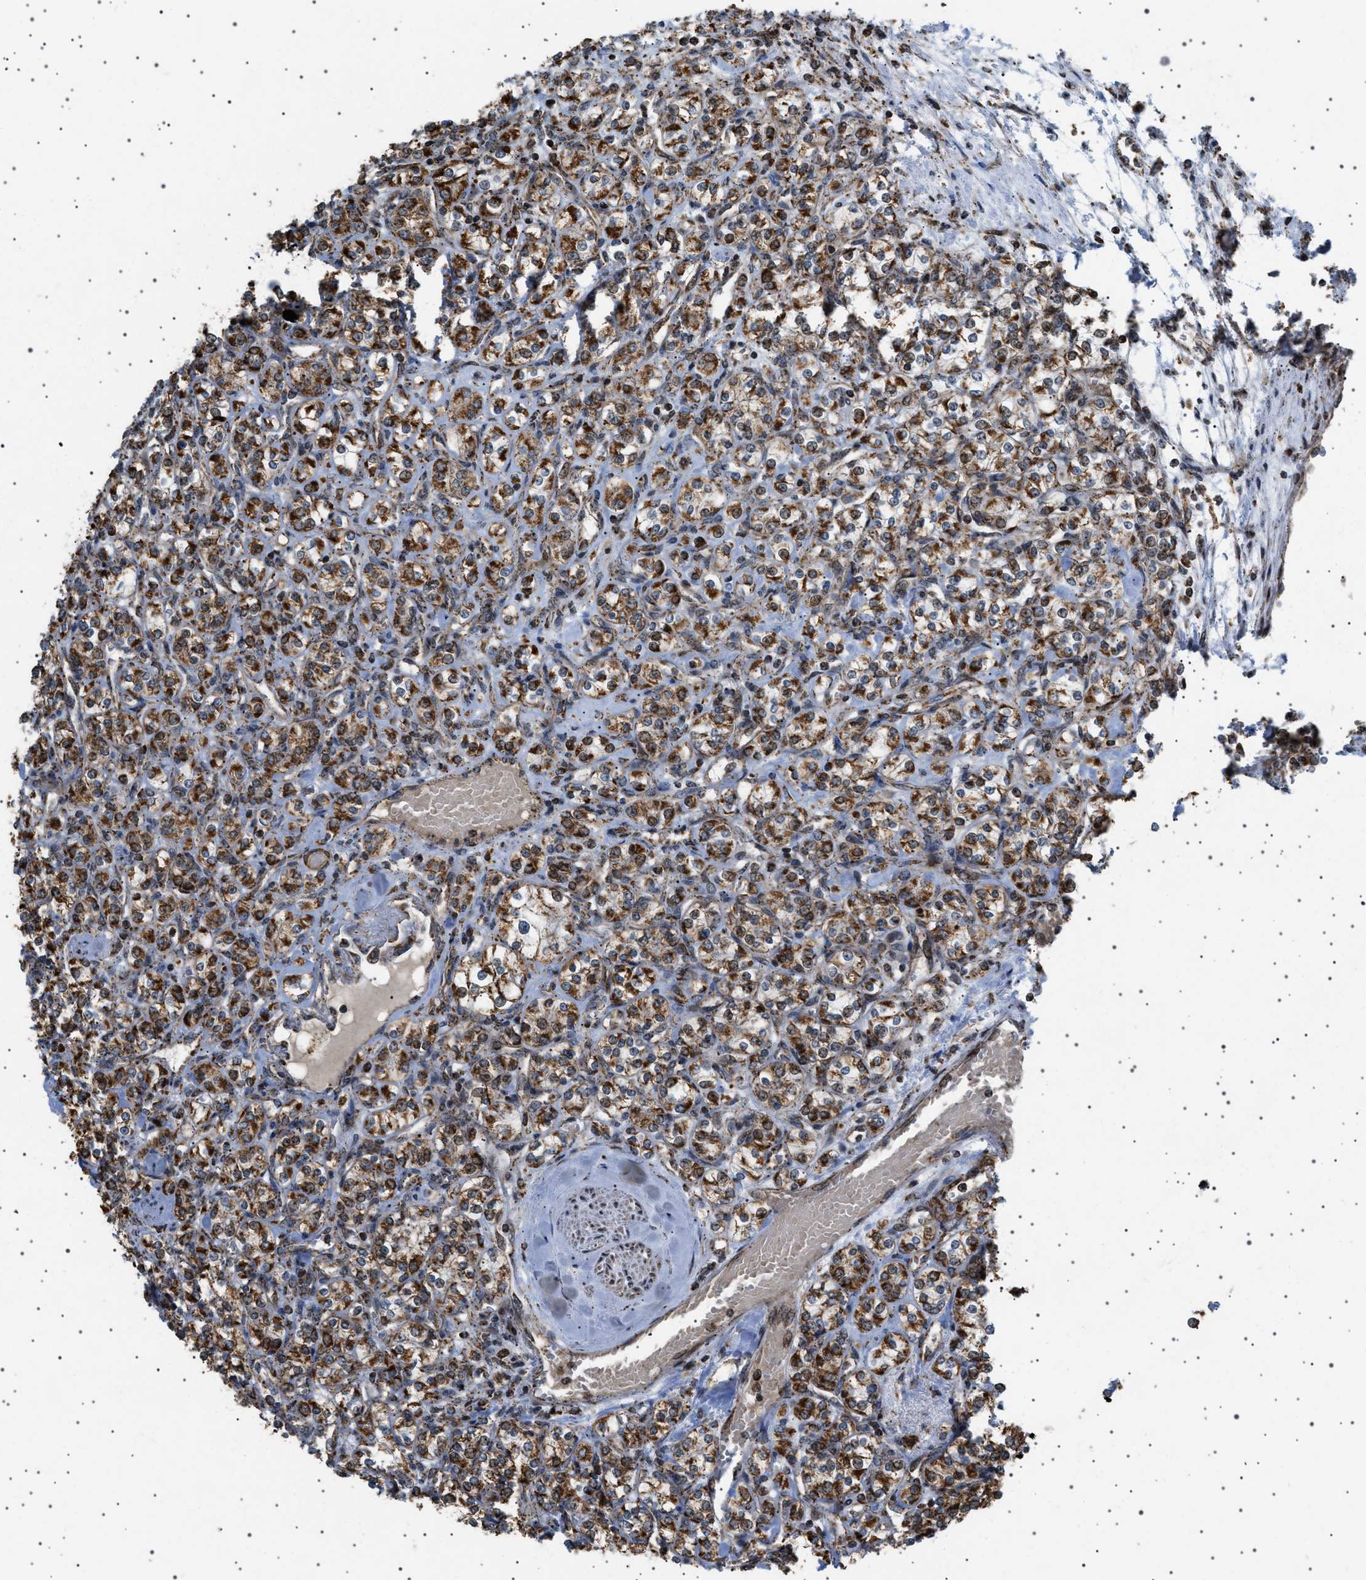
{"staining": {"intensity": "moderate", "quantity": ">75%", "location": "cytoplasmic/membranous"}, "tissue": "renal cancer", "cell_type": "Tumor cells", "image_type": "cancer", "snomed": [{"axis": "morphology", "description": "Adenocarcinoma, NOS"}, {"axis": "topography", "description": "Kidney"}], "caption": "DAB (3,3'-diaminobenzidine) immunohistochemical staining of human renal cancer reveals moderate cytoplasmic/membranous protein staining in approximately >75% of tumor cells.", "gene": "MELK", "patient": {"sex": "male", "age": 77}}